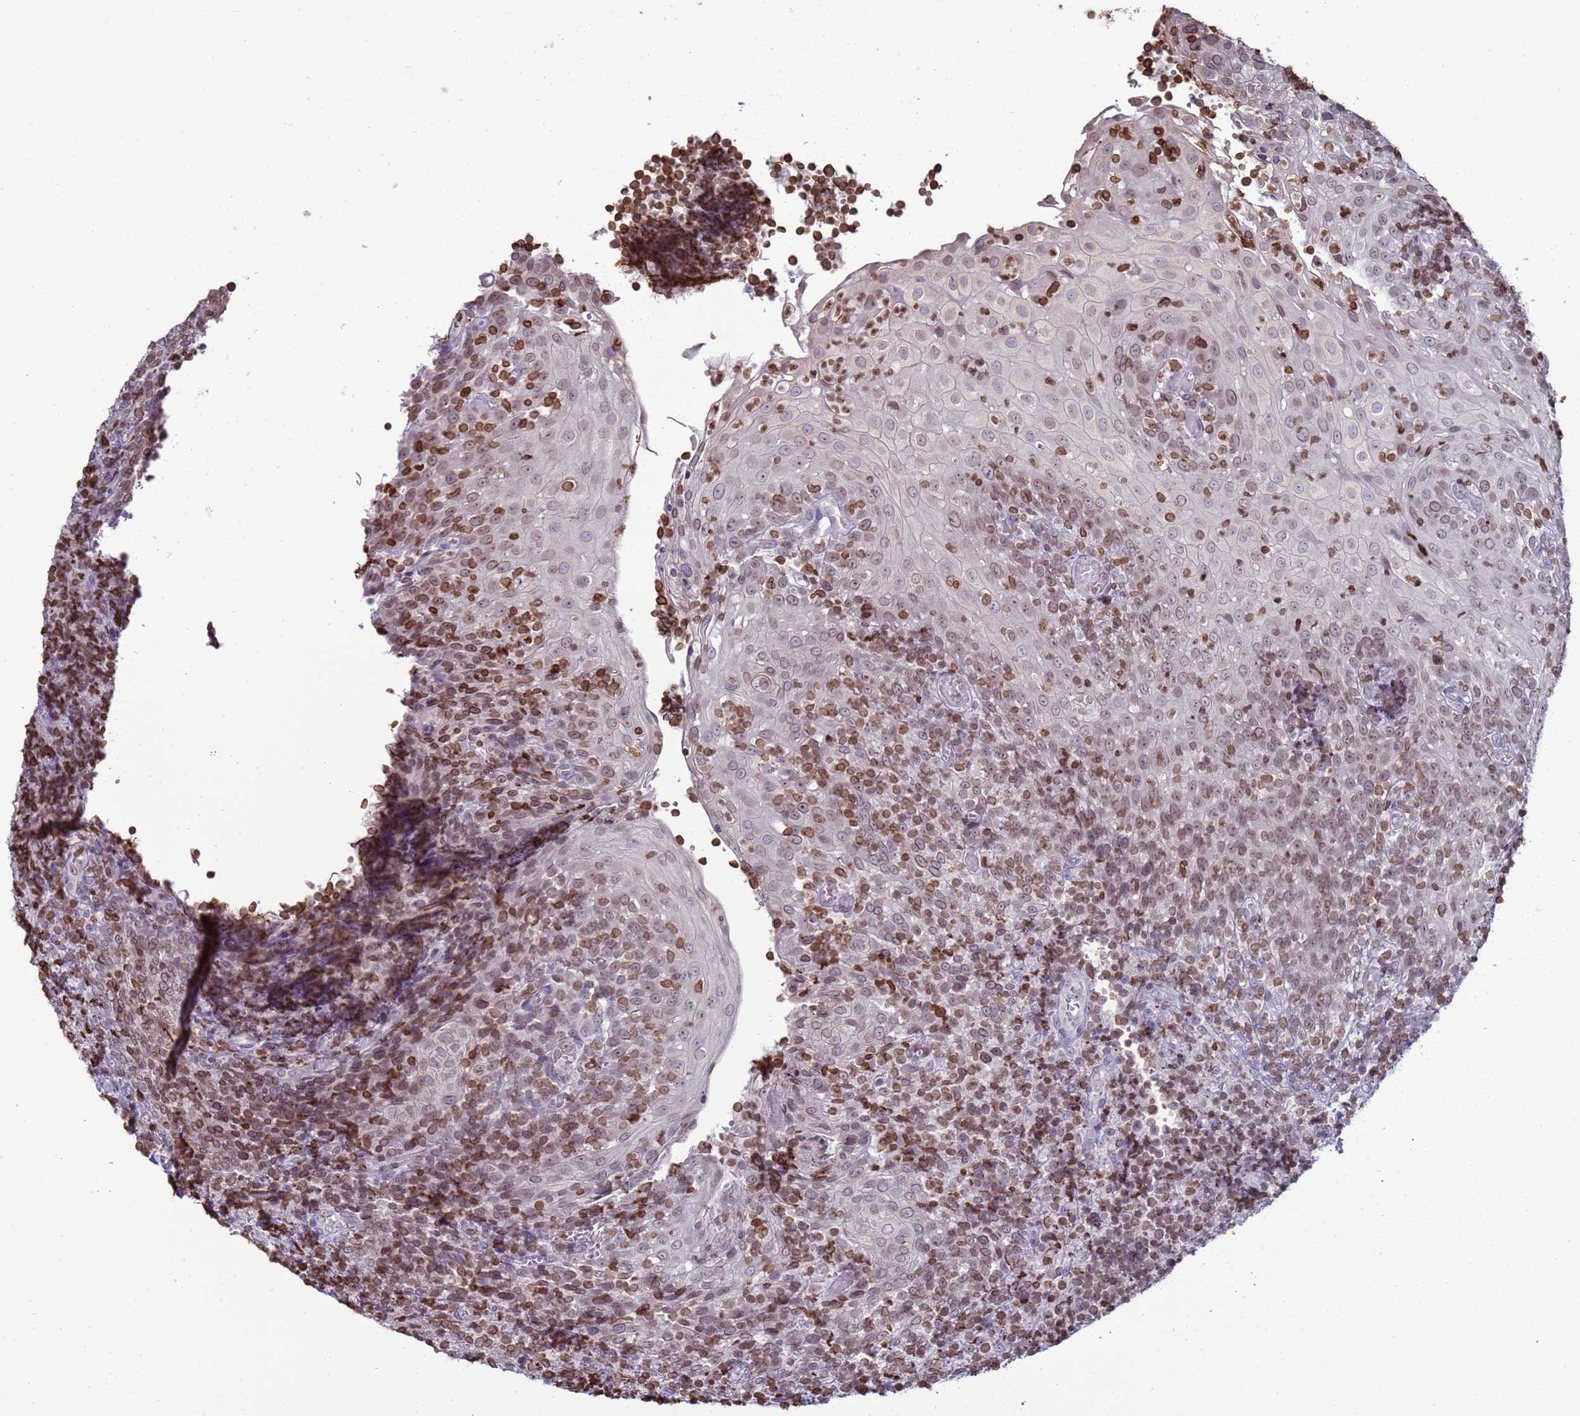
{"staining": {"intensity": "moderate", "quantity": ">75%", "location": "cytoplasmic/membranous,nuclear"}, "tissue": "tonsil", "cell_type": "Germinal center cells", "image_type": "normal", "snomed": [{"axis": "morphology", "description": "Normal tissue, NOS"}, {"axis": "topography", "description": "Tonsil"}], "caption": "Moderate cytoplasmic/membranous,nuclear positivity is appreciated in approximately >75% of germinal center cells in unremarkable tonsil. (Brightfield microscopy of DAB IHC at high magnification).", "gene": "DHX37", "patient": {"sex": "female", "age": 19}}